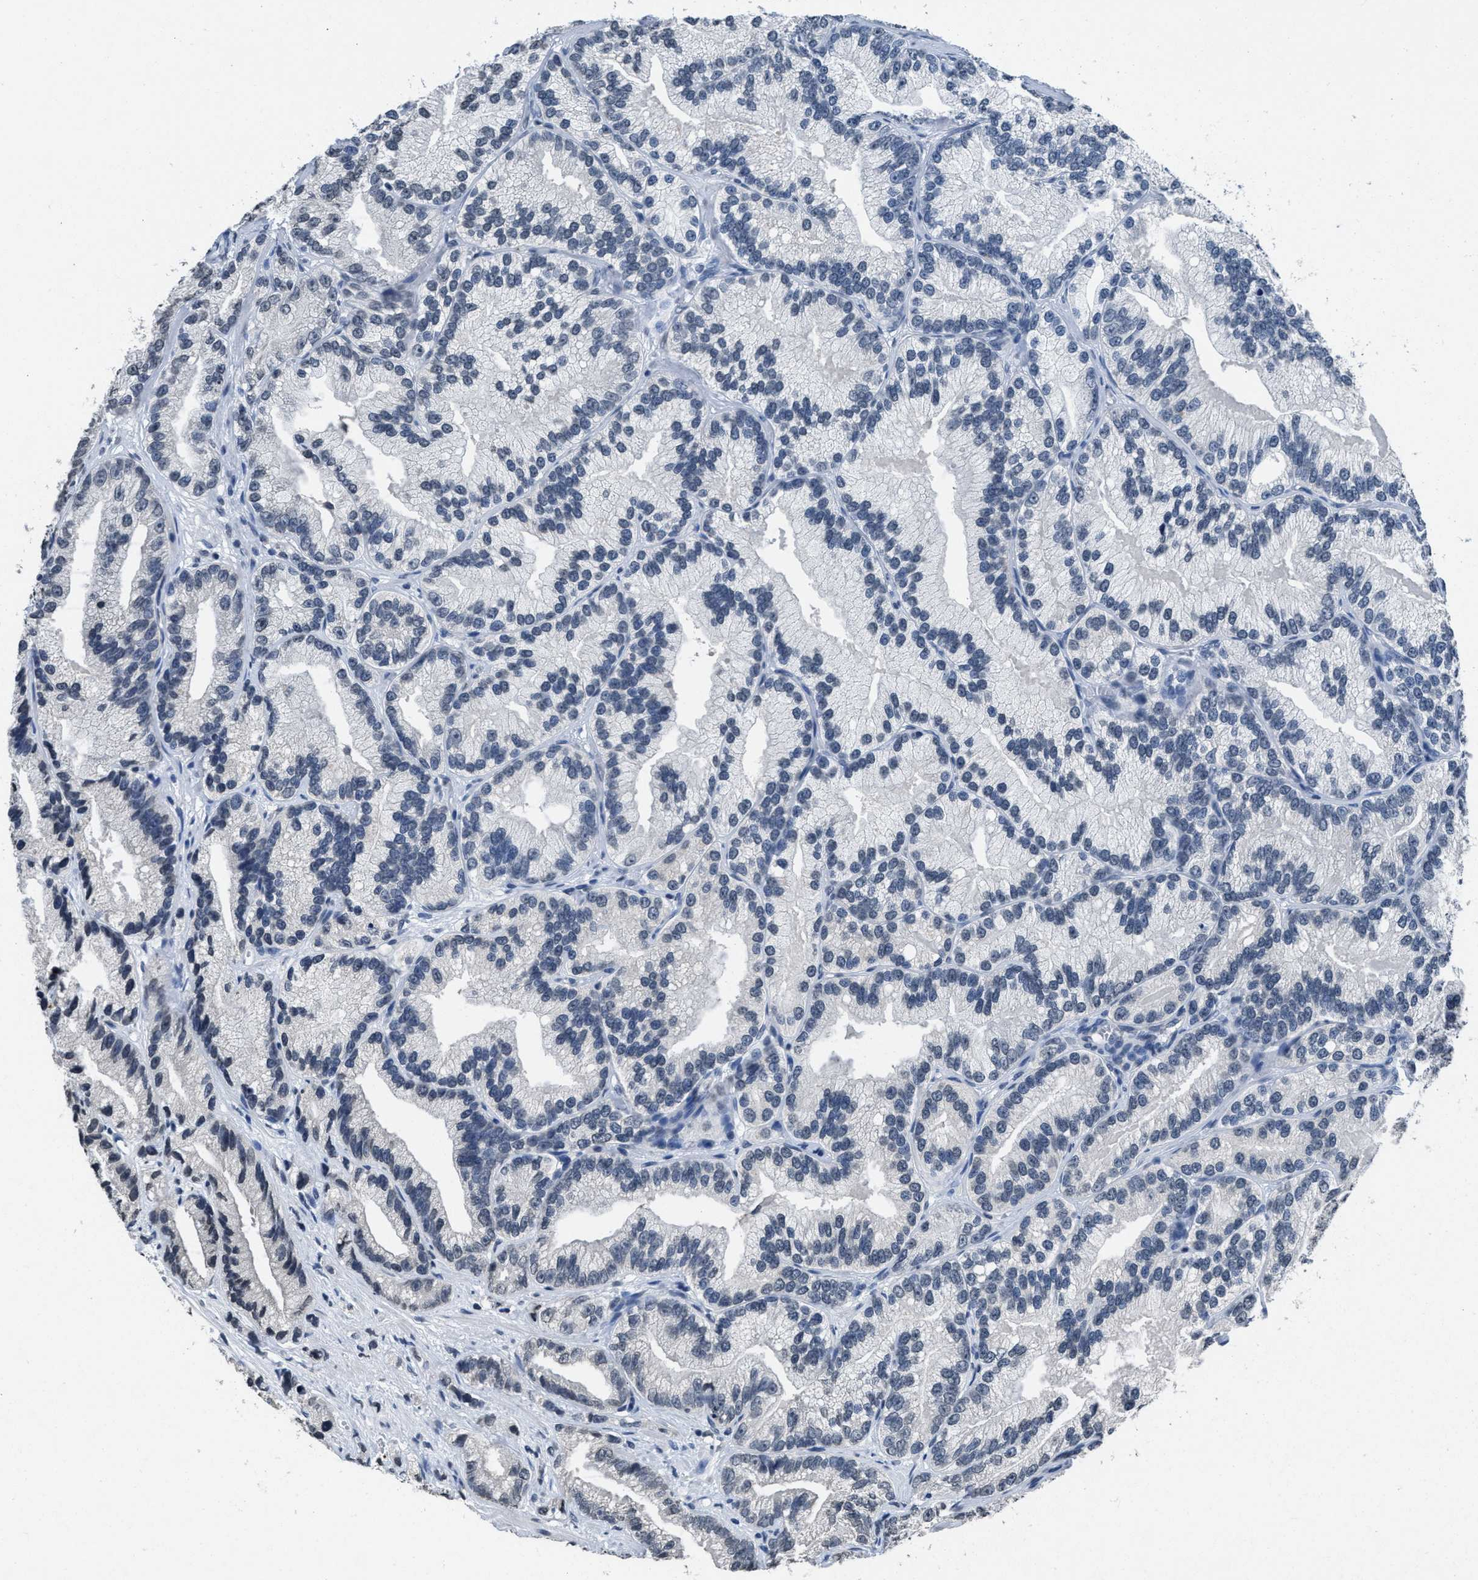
{"staining": {"intensity": "negative", "quantity": "none", "location": "none"}, "tissue": "prostate cancer", "cell_type": "Tumor cells", "image_type": "cancer", "snomed": [{"axis": "morphology", "description": "Adenocarcinoma, Low grade"}, {"axis": "topography", "description": "Prostate"}], "caption": "IHC of prostate cancer reveals no staining in tumor cells.", "gene": "ITGA2B", "patient": {"sex": "male", "age": 89}}